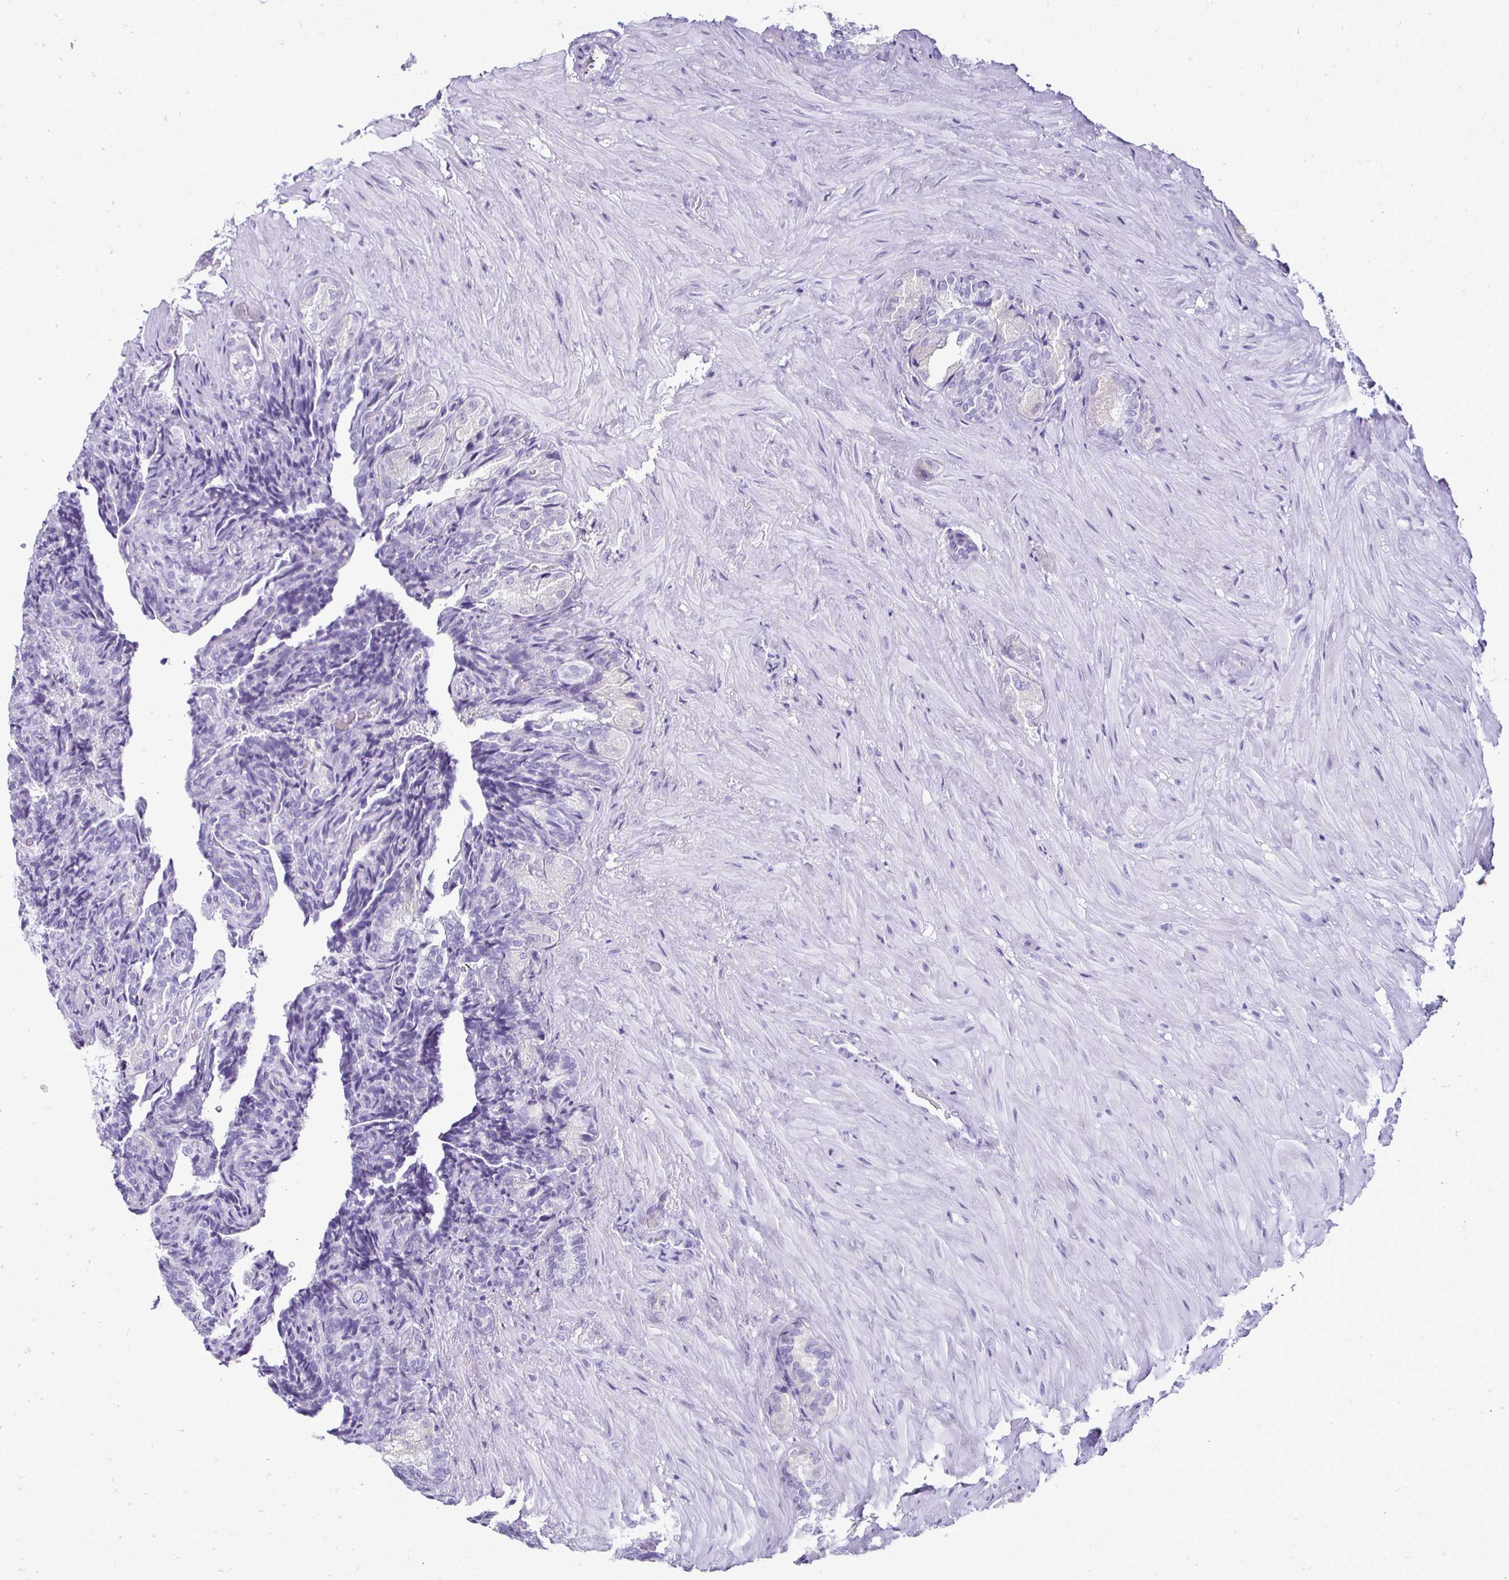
{"staining": {"intensity": "negative", "quantity": "none", "location": "none"}, "tissue": "seminal vesicle", "cell_type": "Glandular cells", "image_type": "normal", "snomed": [{"axis": "morphology", "description": "Normal tissue, NOS"}, {"axis": "topography", "description": "Seminal veicle"}], "caption": "Immunohistochemistry of benign human seminal vesicle reveals no positivity in glandular cells. Nuclei are stained in blue.", "gene": "CST6", "patient": {"sex": "male", "age": 68}}